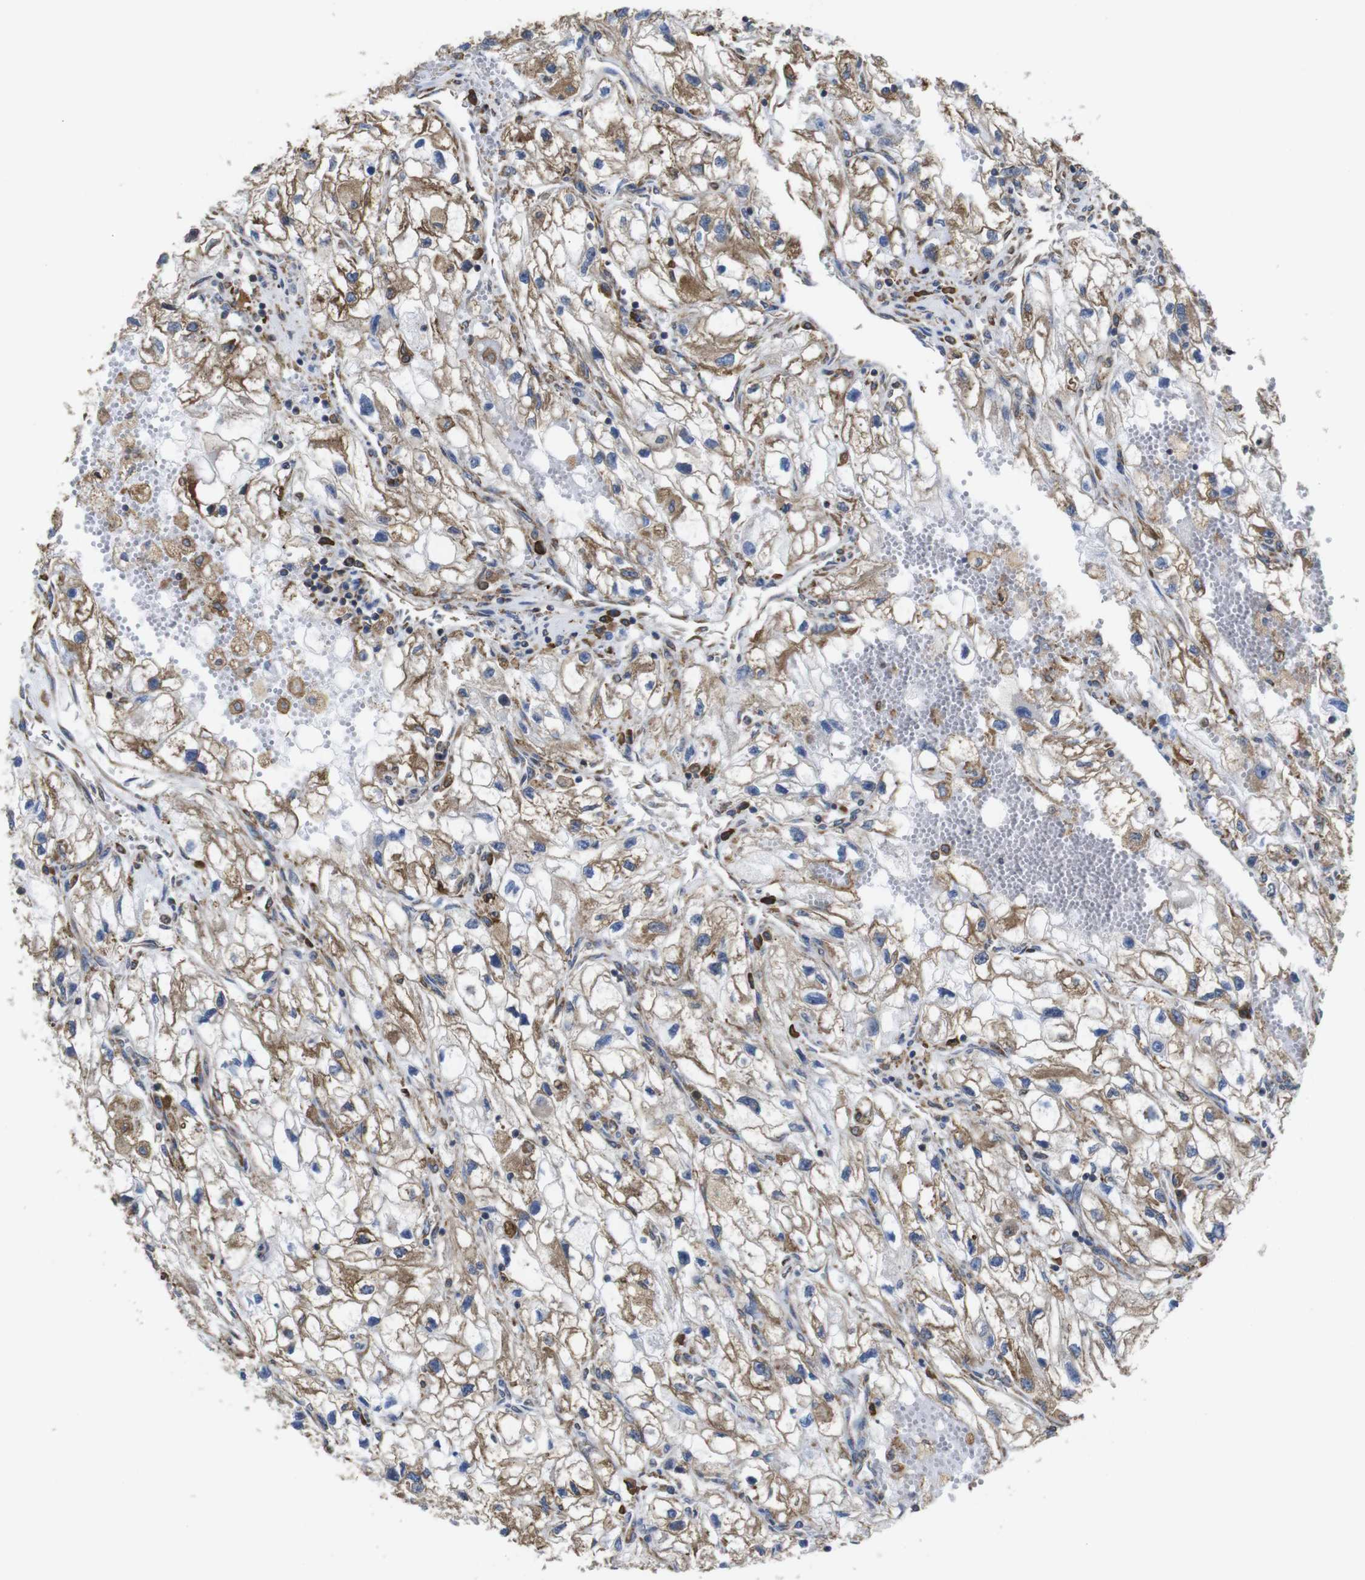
{"staining": {"intensity": "moderate", "quantity": ">75%", "location": "cytoplasmic/membranous"}, "tissue": "renal cancer", "cell_type": "Tumor cells", "image_type": "cancer", "snomed": [{"axis": "morphology", "description": "Adenocarcinoma, NOS"}, {"axis": "topography", "description": "Kidney"}], "caption": "Immunohistochemical staining of human renal cancer (adenocarcinoma) reveals moderate cytoplasmic/membranous protein positivity in approximately >75% of tumor cells.", "gene": "PPIB", "patient": {"sex": "female", "age": 70}}